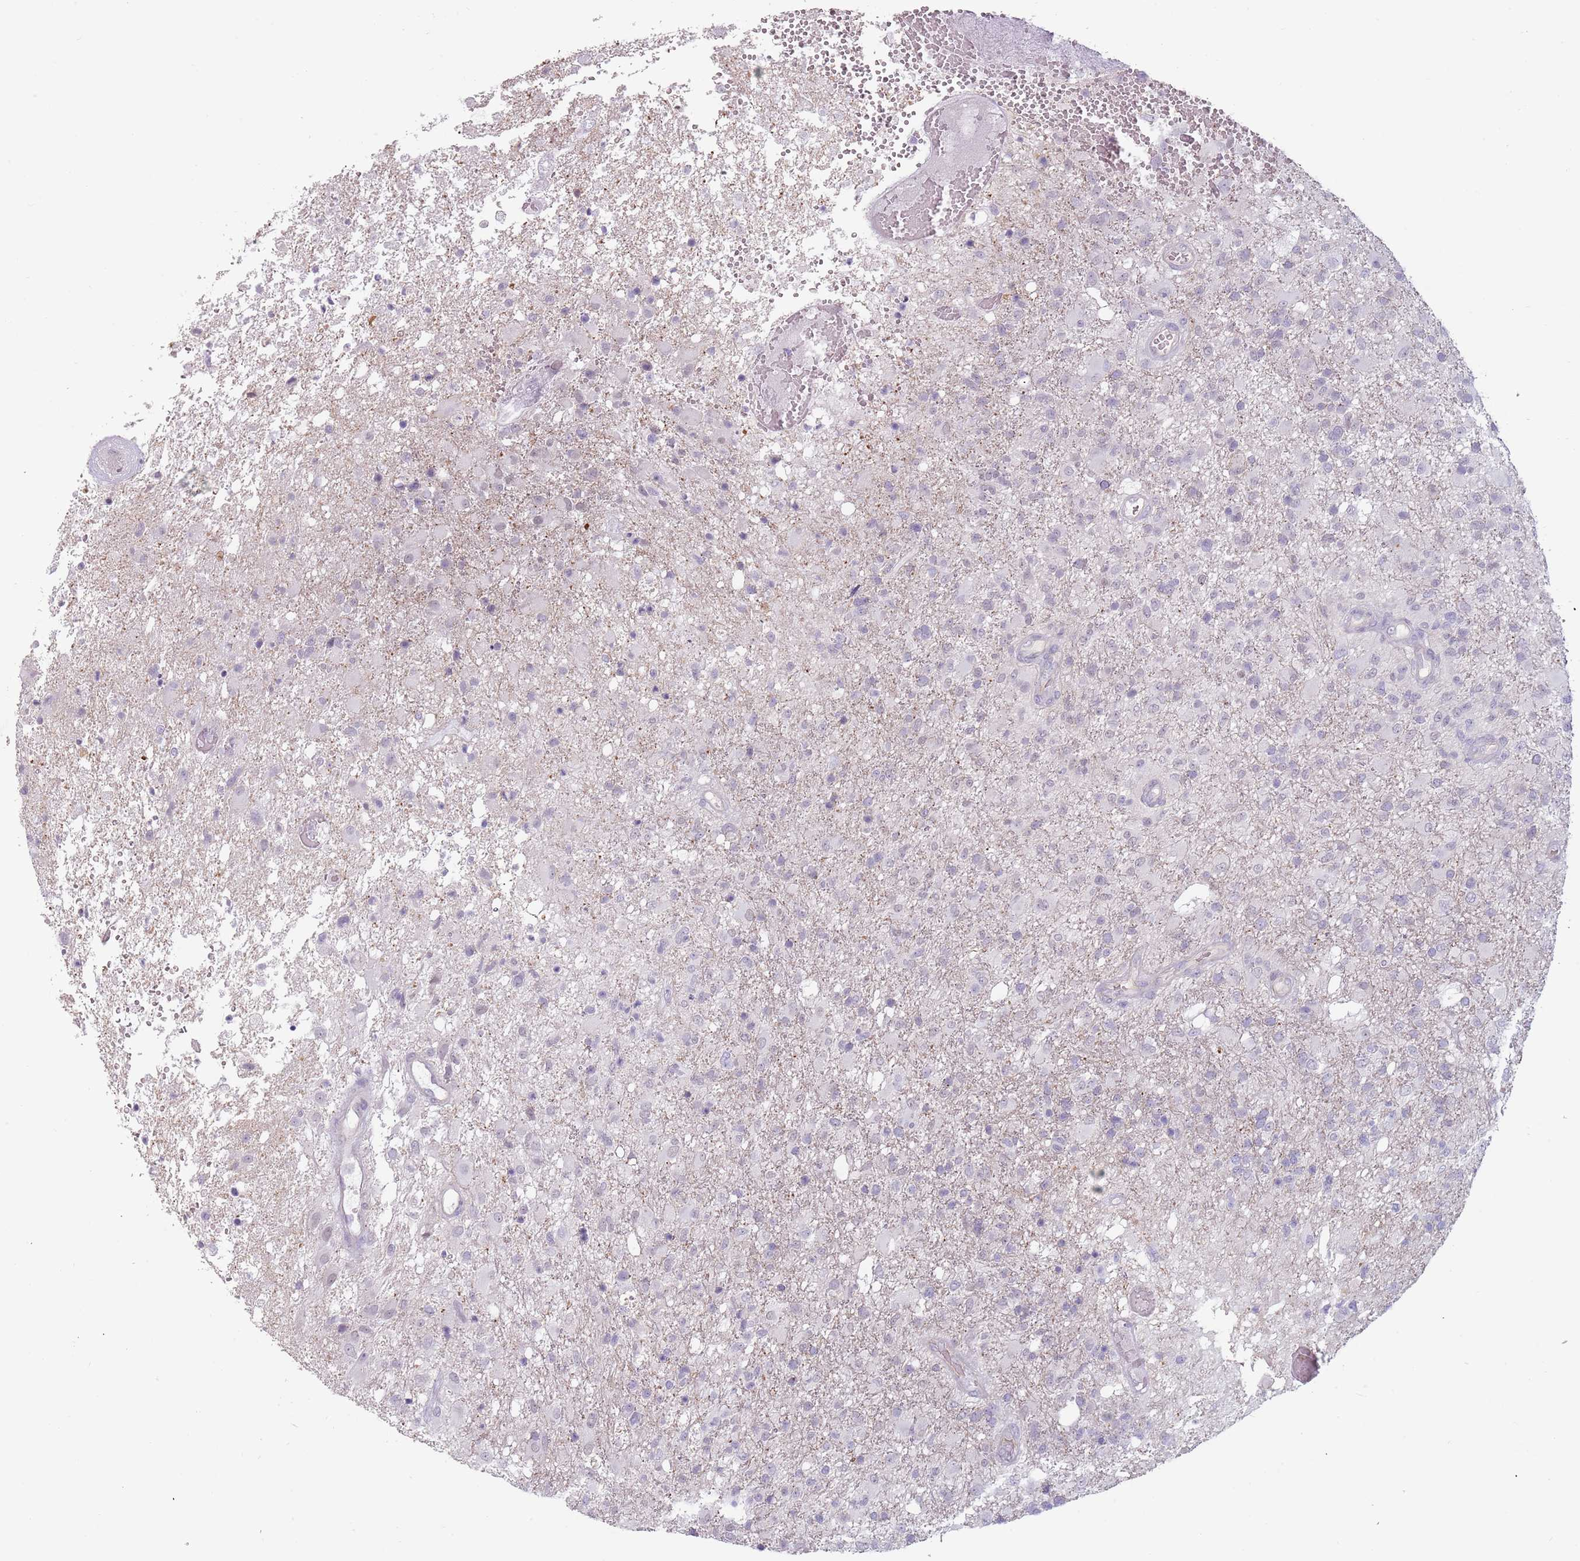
{"staining": {"intensity": "negative", "quantity": "none", "location": "none"}, "tissue": "glioma", "cell_type": "Tumor cells", "image_type": "cancer", "snomed": [{"axis": "morphology", "description": "Glioma, malignant, High grade"}, {"axis": "topography", "description": "Brain"}], "caption": "Tumor cells show no significant expression in malignant glioma (high-grade). (Brightfield microscopy of DAB (3,3'-diaminobenzidine) IHC at high magnification).", "gene": "RFX2", "patient": {"sex": "female", "age": 74}}